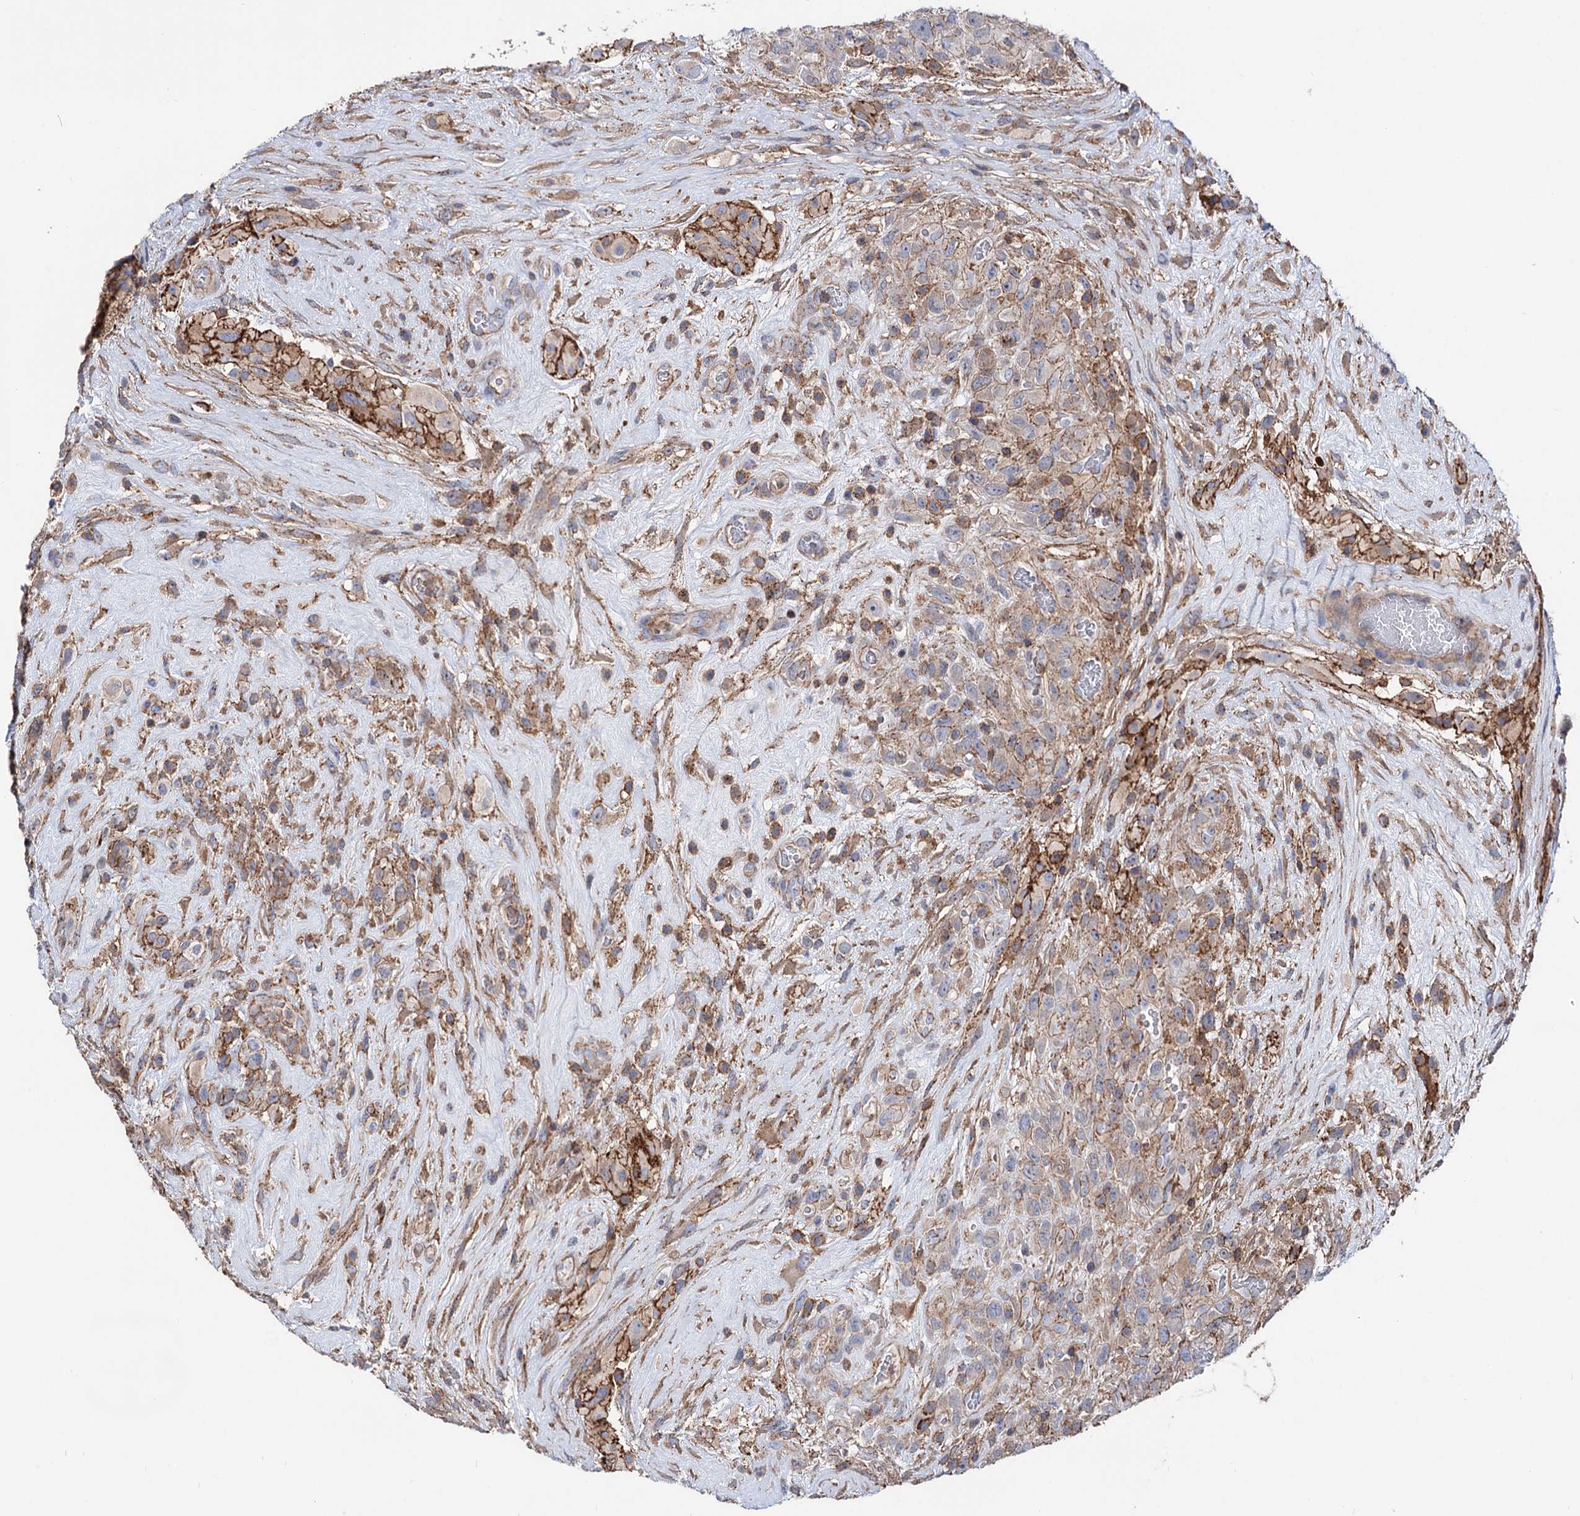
{"staining": {"intensity": "weak", "quantity": "<25%", "location": "cytoplasmic/membranous"}, "tissue": "glioma", "cell_type": "Tumor cells", "image_type": "cancer", "snomed": [{"axis": "morphology", "description": "Glioma, malignant, High grade"}, {"axis": "topography", "description": "Brain"}], "caption": "The immunohistochemistry (IHC) histopathology image has no significant positivity in tumor cells of glioma tissue.", "gene": "DEF6", "patient": {"sex": "male", "age": 61}}